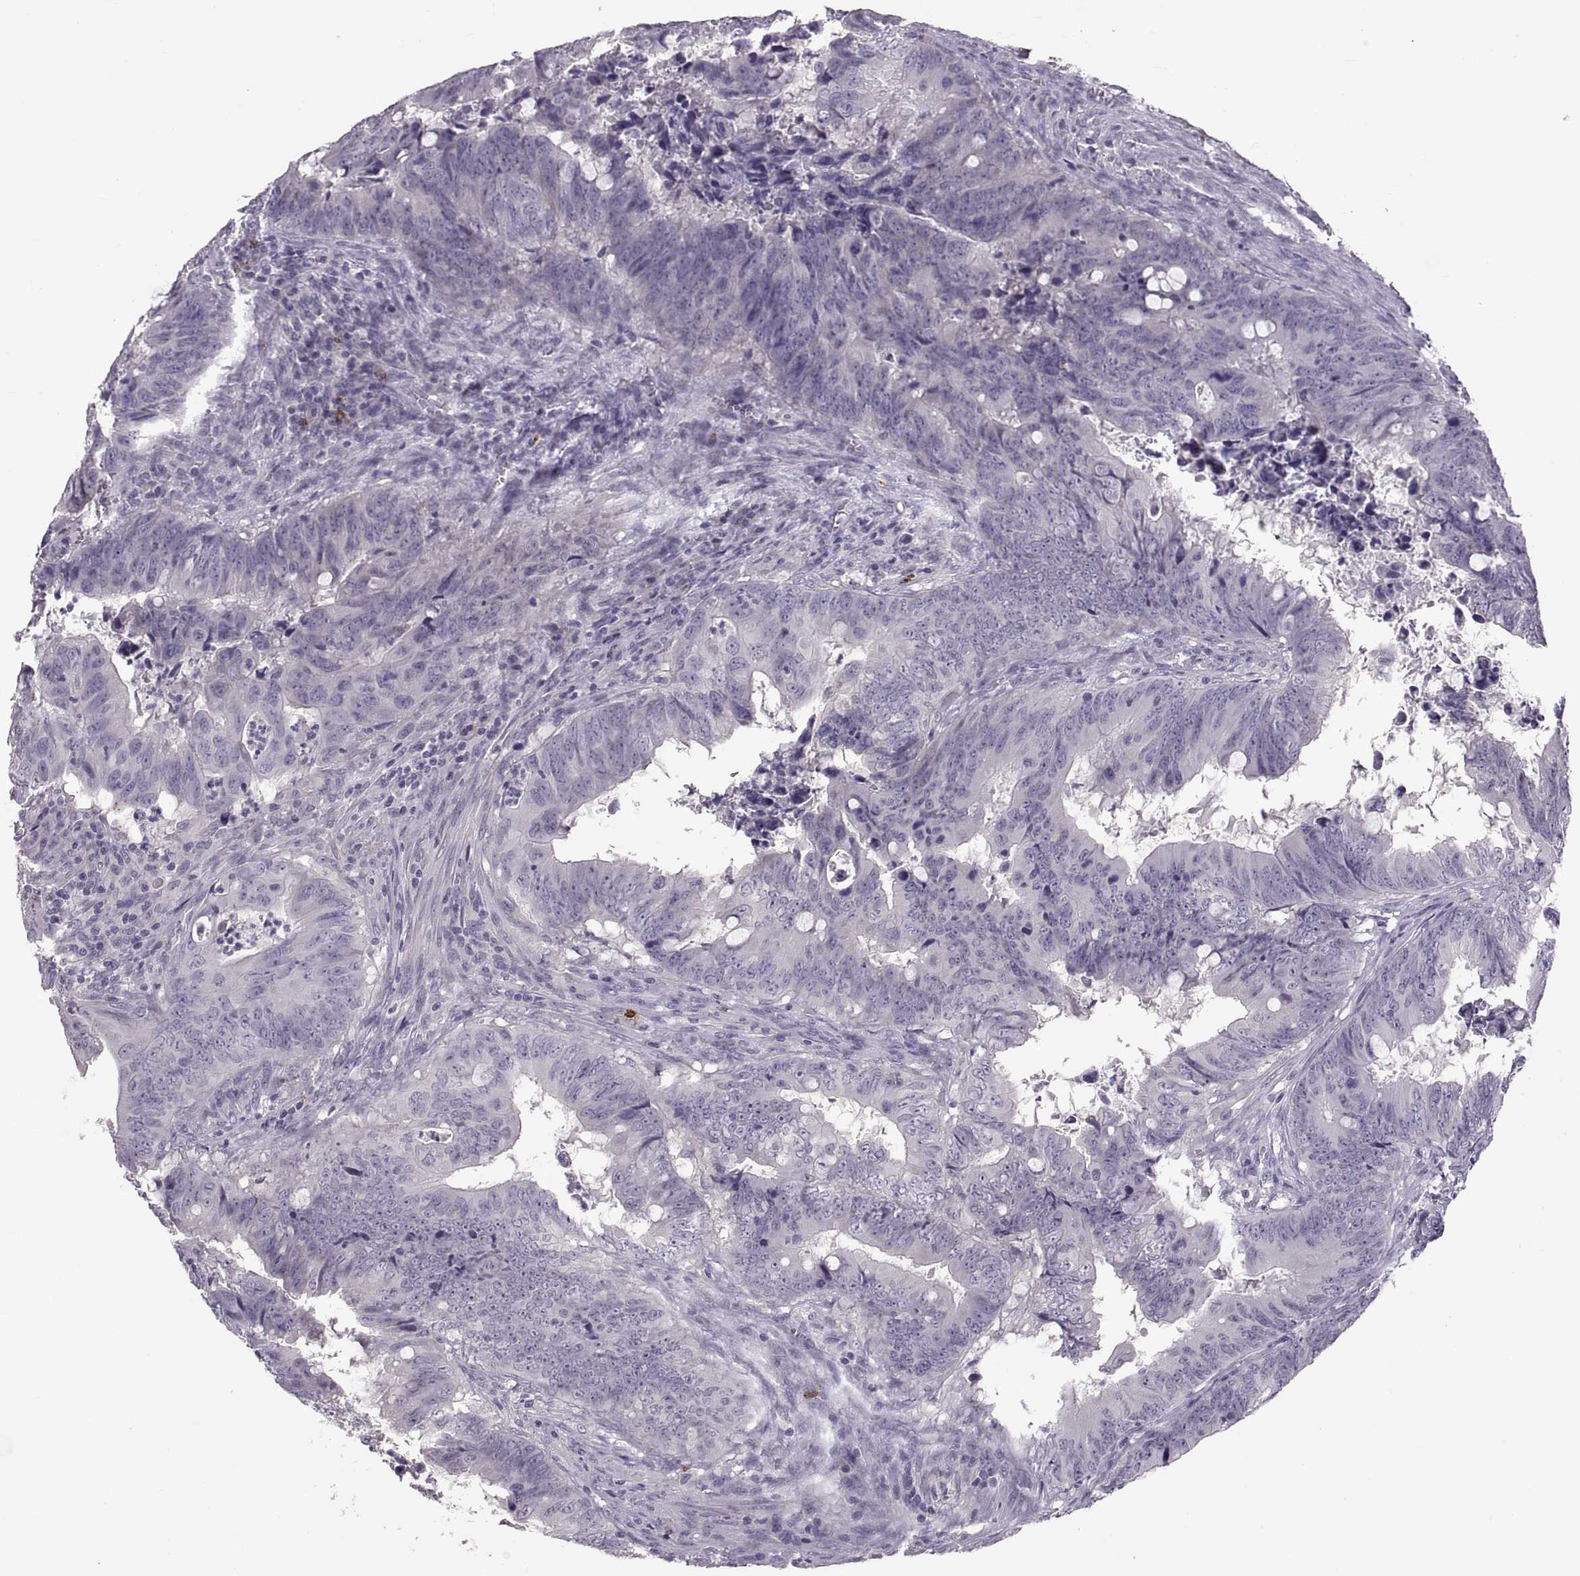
{"staining": {"intensity": "negative", "quantity": "none", "location": "none"}, "tissue": "colorectal cancer", "cell_type": "Tumor cells", "image_type": "cancer", "snomed": [{"axis": "morphology", "description": "Adenocarcinoma, NOS"}, {"axis": "topography", "description": "Colon"}], "caption": "Tumor cells are negative for protein expression in human colorectal adenocarcinoma.", "gene": "WFDC8", "patient": {"sex": "female", "age": 82}}